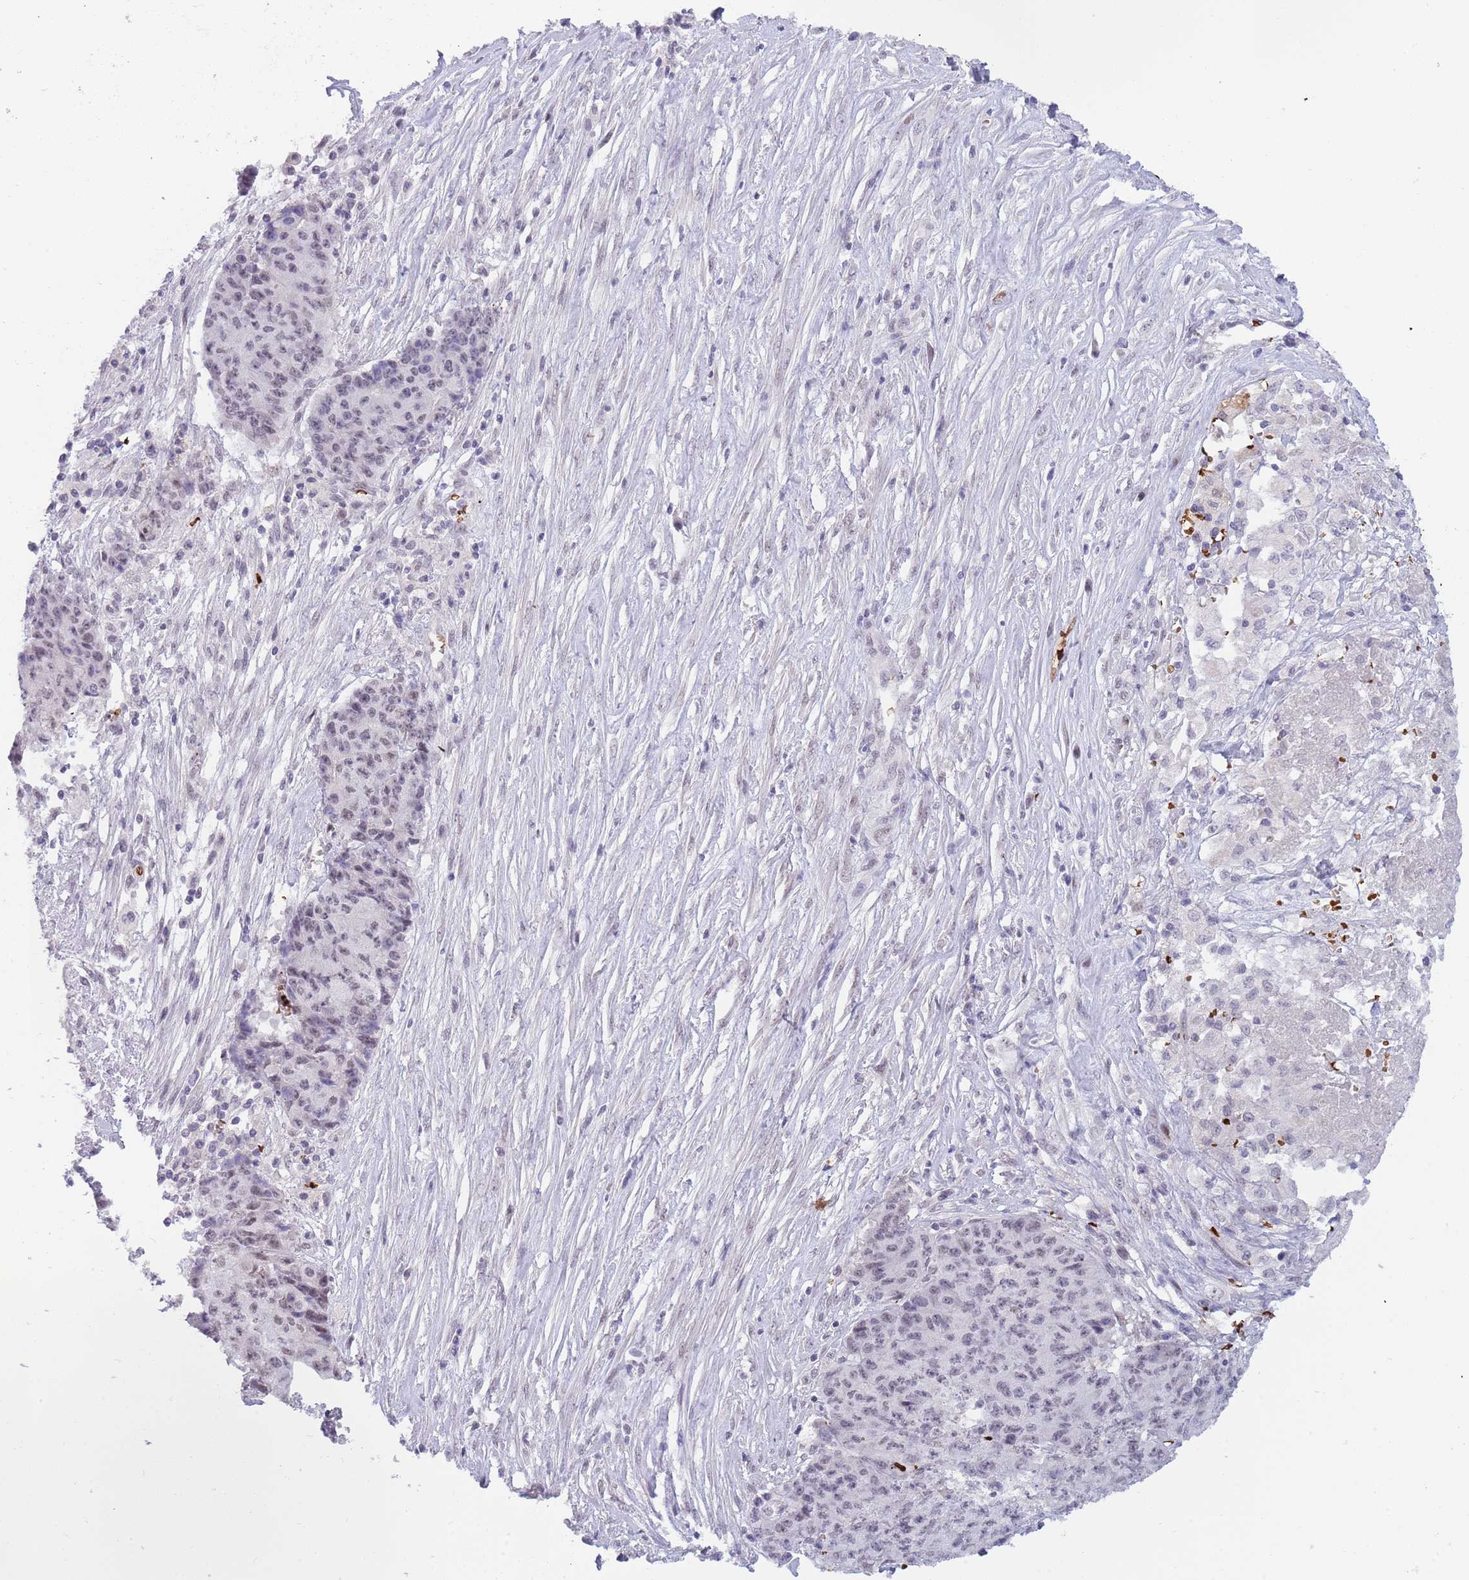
{"staining": {"intensity": "weak", "quantity": "25%-75%", "location": "nuclear"}, "tissue": "ovarian cancer", "cell_type": "Tumor cells", "image_type": "cancer", "snomed": [{"axis": "morphology", "description": "Carcinoma, endometroid"}, {"axis": "topography", "description": "Ovary"}], "caption": "Human endometroid carcinoma (ovarian) stained with a protein marker demonstrates weak staining in tumor cells.", "gene": "LYPD6B", "patient": {"sex": "female", "age": 42}}